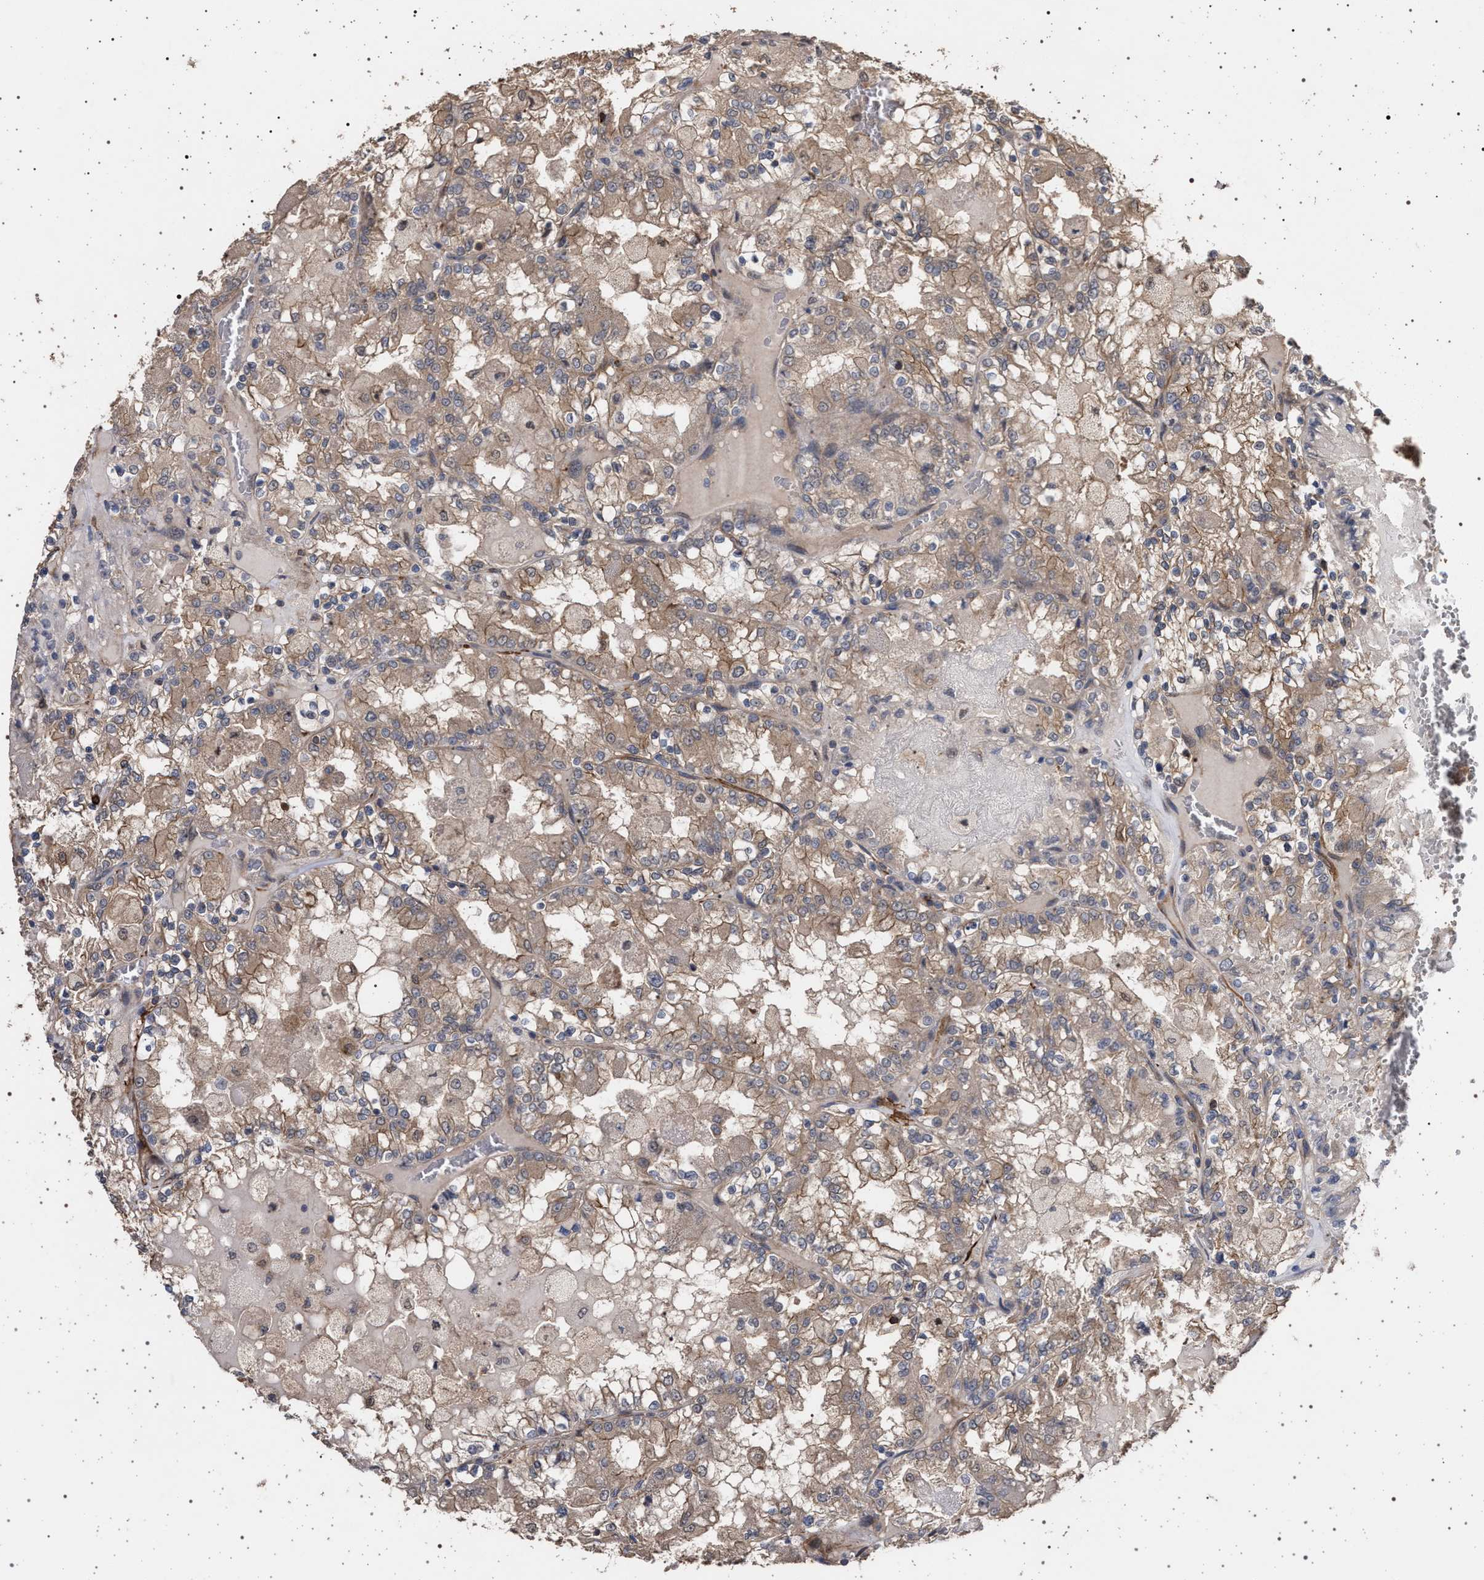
{"staining": {"intensity": "weak", "quantity": ">75%", "location": "cytoplasmic/membranous"}, "tissue": "renal cancer", "cell_type": "Tumor cells", "image_type": "cancer", "snomed": [{"axis": "morphology", "description": "Adenocarcinoma, NOS"}, {"axis": "topography", "description": "Kidney"}], "caption": "Immunohistochemistry histopathology image of renal cancer (adenocarcinoma) stained for a protein (brown), which demonstrates low levels of weak cytoplasmic/membranous positivity in about >75% of tumor cells.", "gene": "IFT20", "patient": {"sex": "female", "age": 56}}